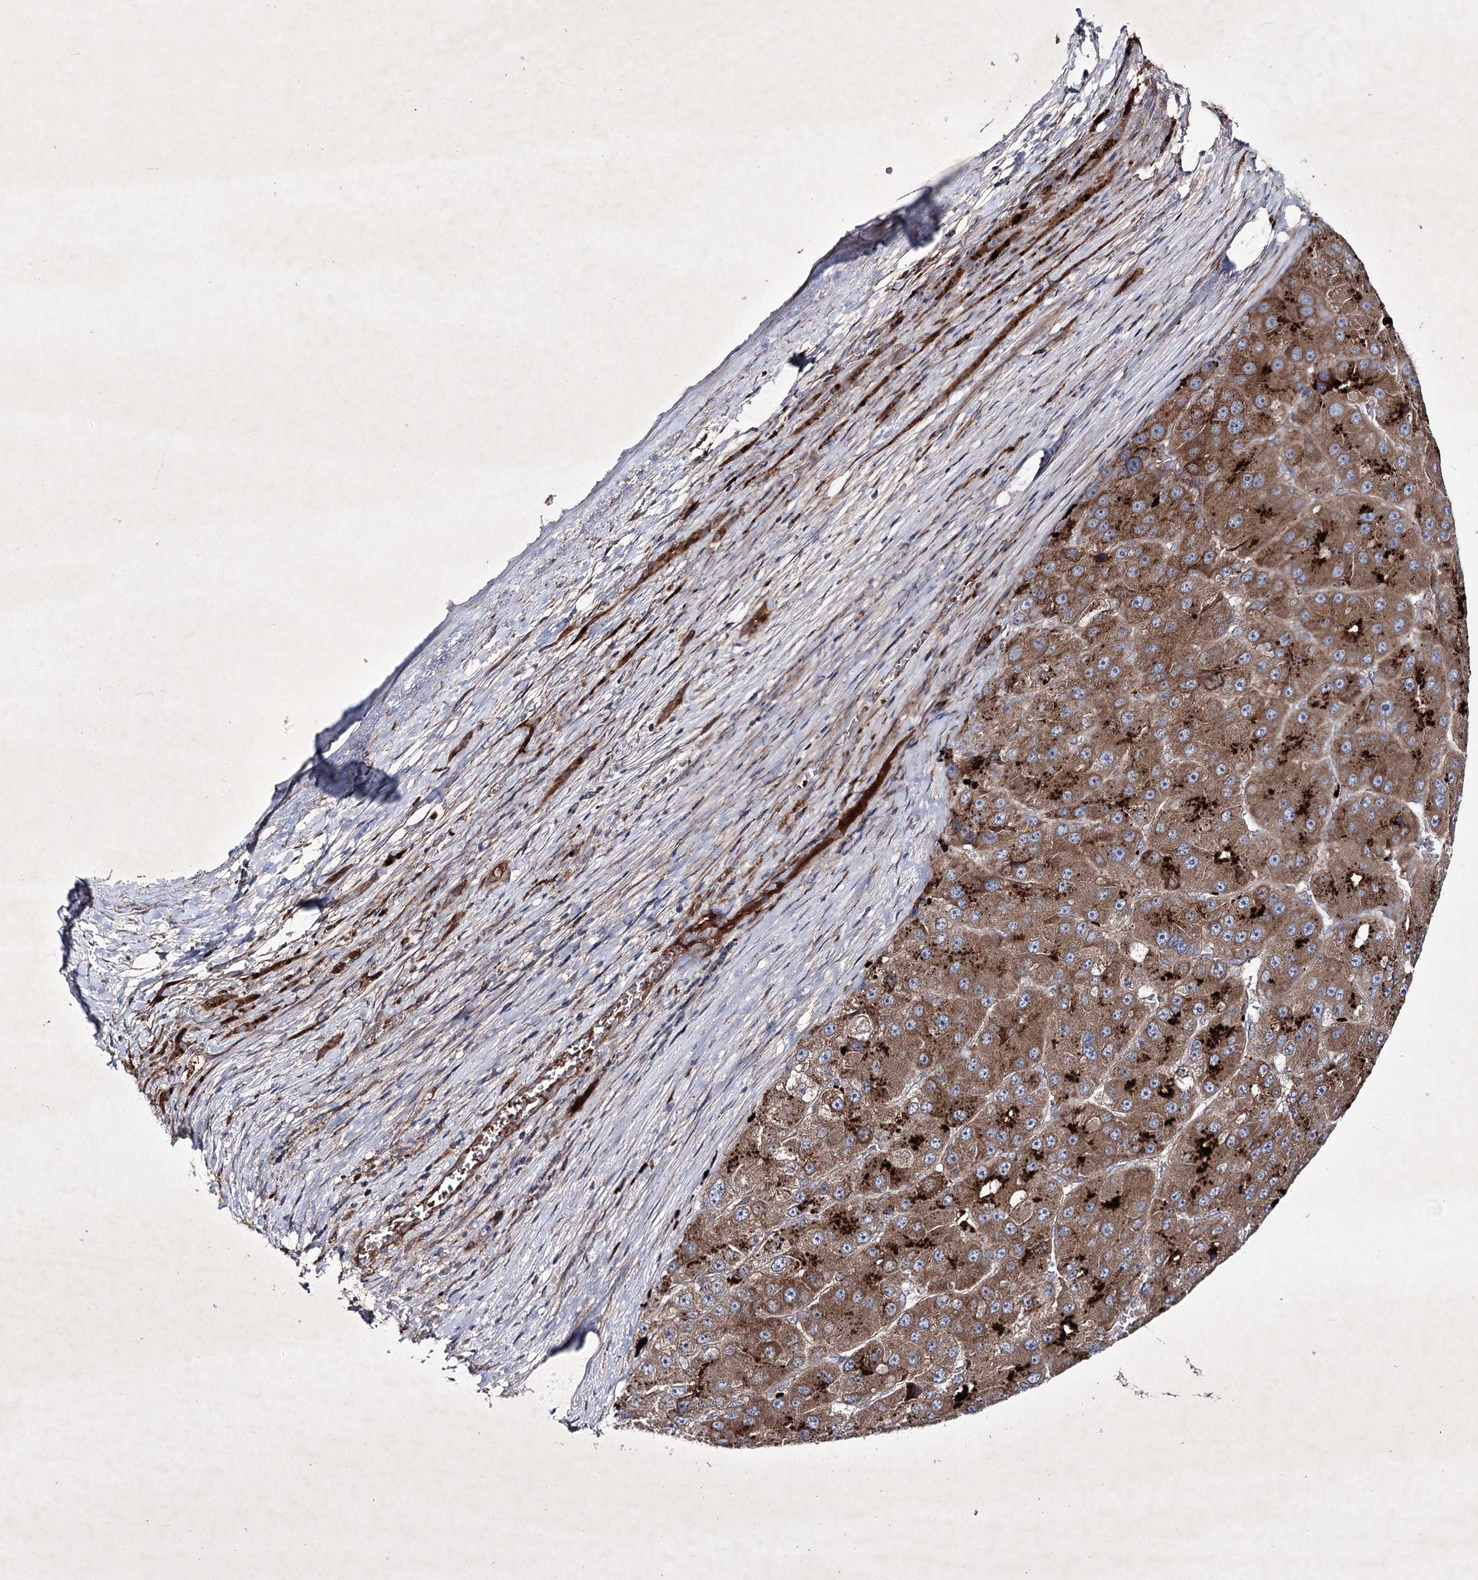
{"staining": {"intensity": "moderate", "quantity": ">75%", "location": "cytoplasmic/membranous"}, "tissue": "liver cancer", "cell_type": "Tumor cells", "image_type": "cancer", "snomed": [{"axis": "morphology", "description": "Carcinoma, Hepatocellular, NOS"}, {"axis": "topography", "description": "Liver"}], "caption": "This micrograph displays immunohistochemistry staining of human hepatocellular carcinoma (liver), with medium moderate cytoplasmic/membranous staining in approximately >75% of tumor cells.", "gene": "ALG9", "patient": {"sex": "female", "age": 73}}